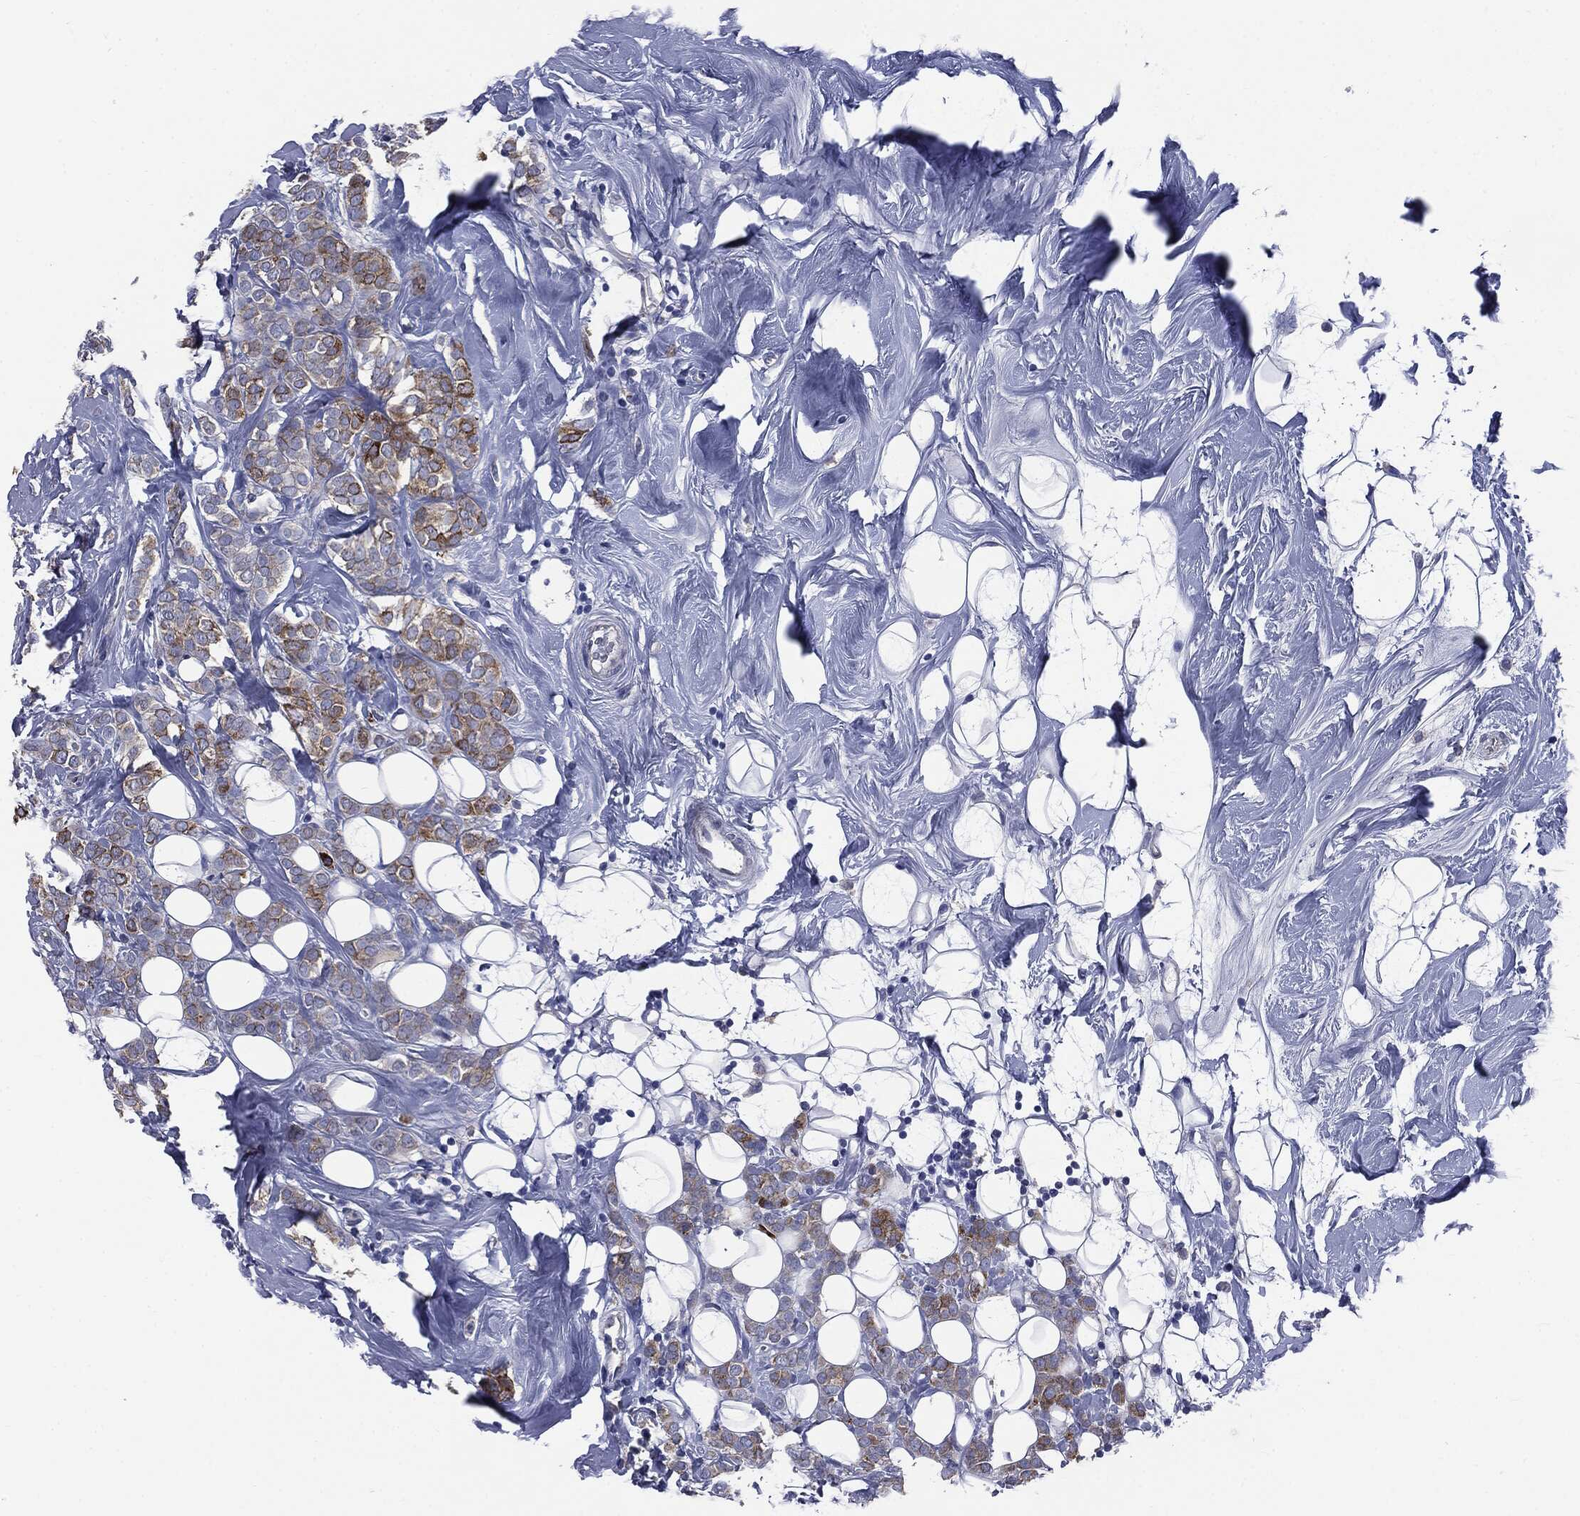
{"staining": {"intensity": "strong", "quantity": "<25%", "location": "cytoplasmic/membranous"}, "tissue": "breast cancer", "cell_type": "Tumor cells", "image_type": "cancer", "snomed": [{"axis": "morphology", "description": "Lobular carcinoma"}, {"axis": "topography", "description": "Breast"}], "caption": "The photomicrograph shows staining of lobular carcinoma (breast), revealing strong cytoplasmic/membranous protein staining (brown color) within tumor cells. The staining is performed using DAB (3,3'-diaminobenzidine) brown chromogen to label protein expression. The nuclei are counter-stained blue using hematoxylin.", "gene": "PTGS2", "patient": {"sex": "female", "age": 49}}